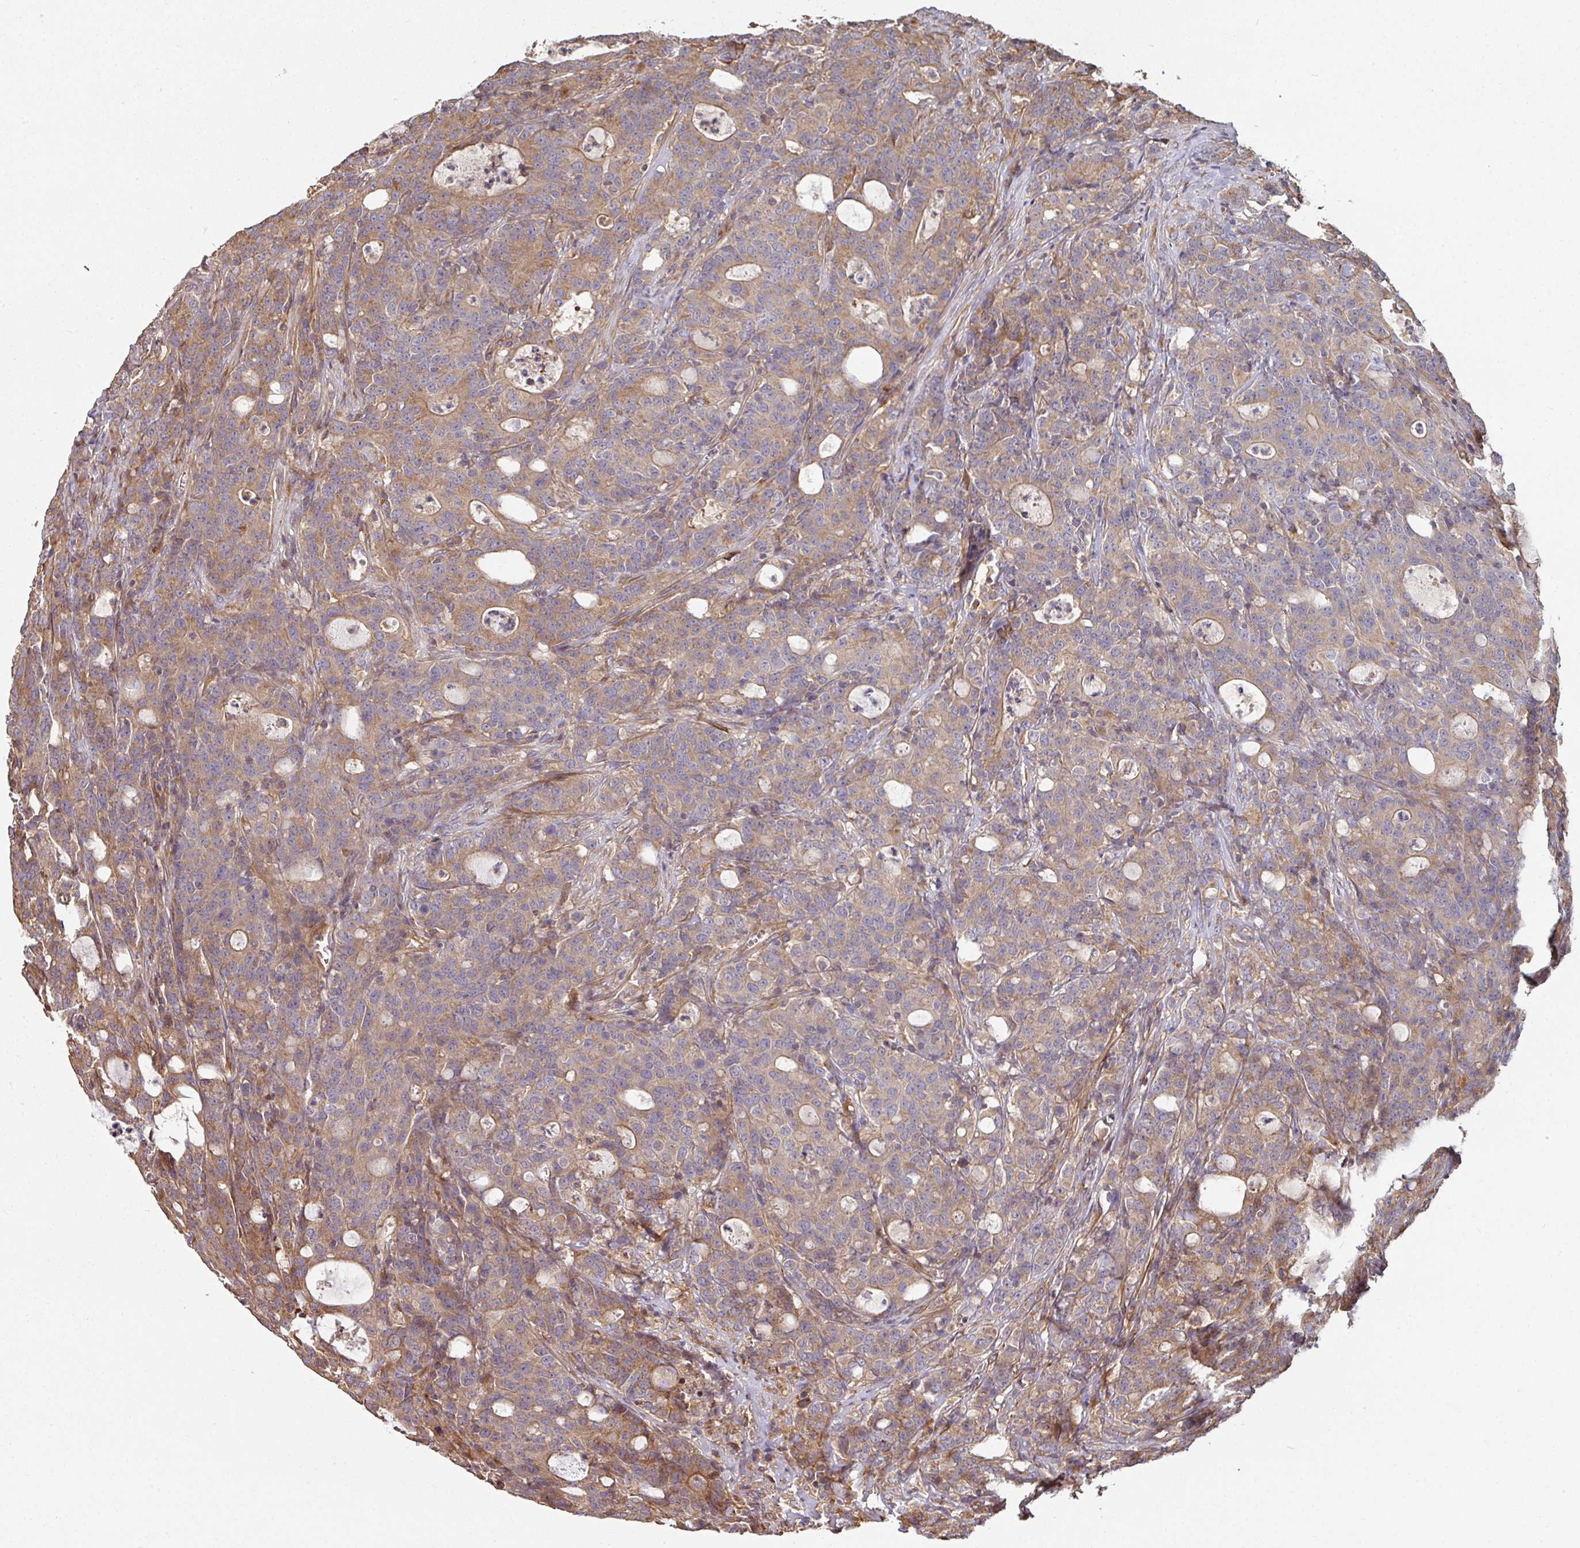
{"staining": {"intensity": "moderate", "quantity": "25%-75%", "location": "cytoplasmic/membranous"}, "tissue": "colorectal cancer", "cell_type": "Tumor cells", "image_type": "cancer", "snomed": [{"axis": "morphology", "description": "Adenocarcinoma, NOS"}, {"axis": "topography", "description": "Colon"}], "caption": "Immunohistochemistry (IHC) (DAB (3,3'-diaminobenzidine)) staining of human colorectal cancer demonstrates moderate cytoplasmic/membranous protein expression in about 25%-75% of tumor cells. (brown staining indicates protein expression, while blue staining denotes nuclei).", "gene": "SIK1", "patient": {"sex": "male", "age": 83}}